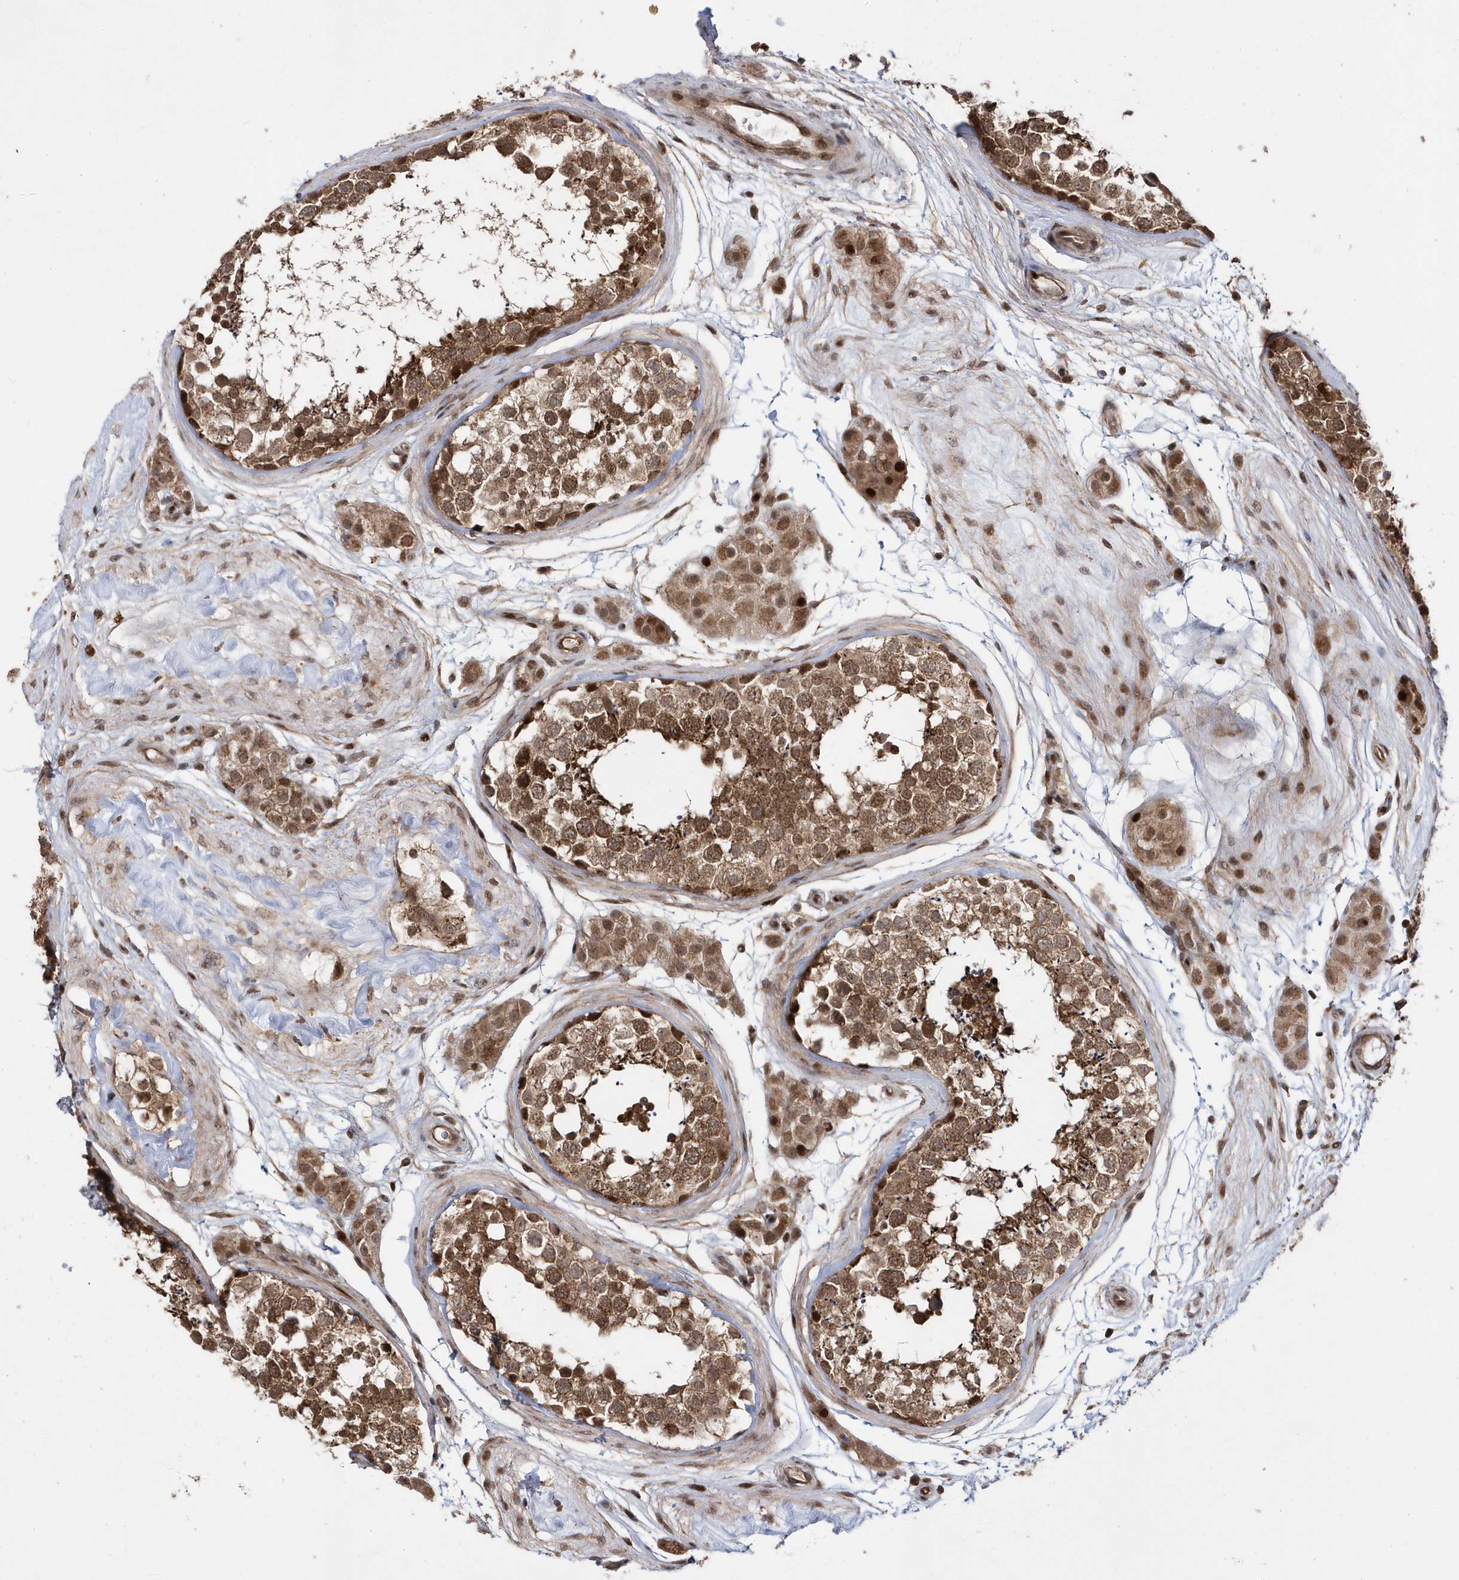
{"staining": {"intensity": "moderate", "quantity": ">75%", "location": "cytoplasmic/membranous,nuclear"}, "tissue": "testis", "cell_type": "Cells in seminiferous ducts", "image_type": "normal", "snomed": [{"axis": "morphology", "description": "Normal tissue, NOS"}, {"axis": "topography", "description": "Testis"}], "caption": "Human testis stained for a protein (brown) shows moderate cytoplasmic/membranous,nuclear positive staining in about >75% of cells in seminiferous ducts.", "gene": "DALRD3", "patient": {"sex": "male", "age": 56}}